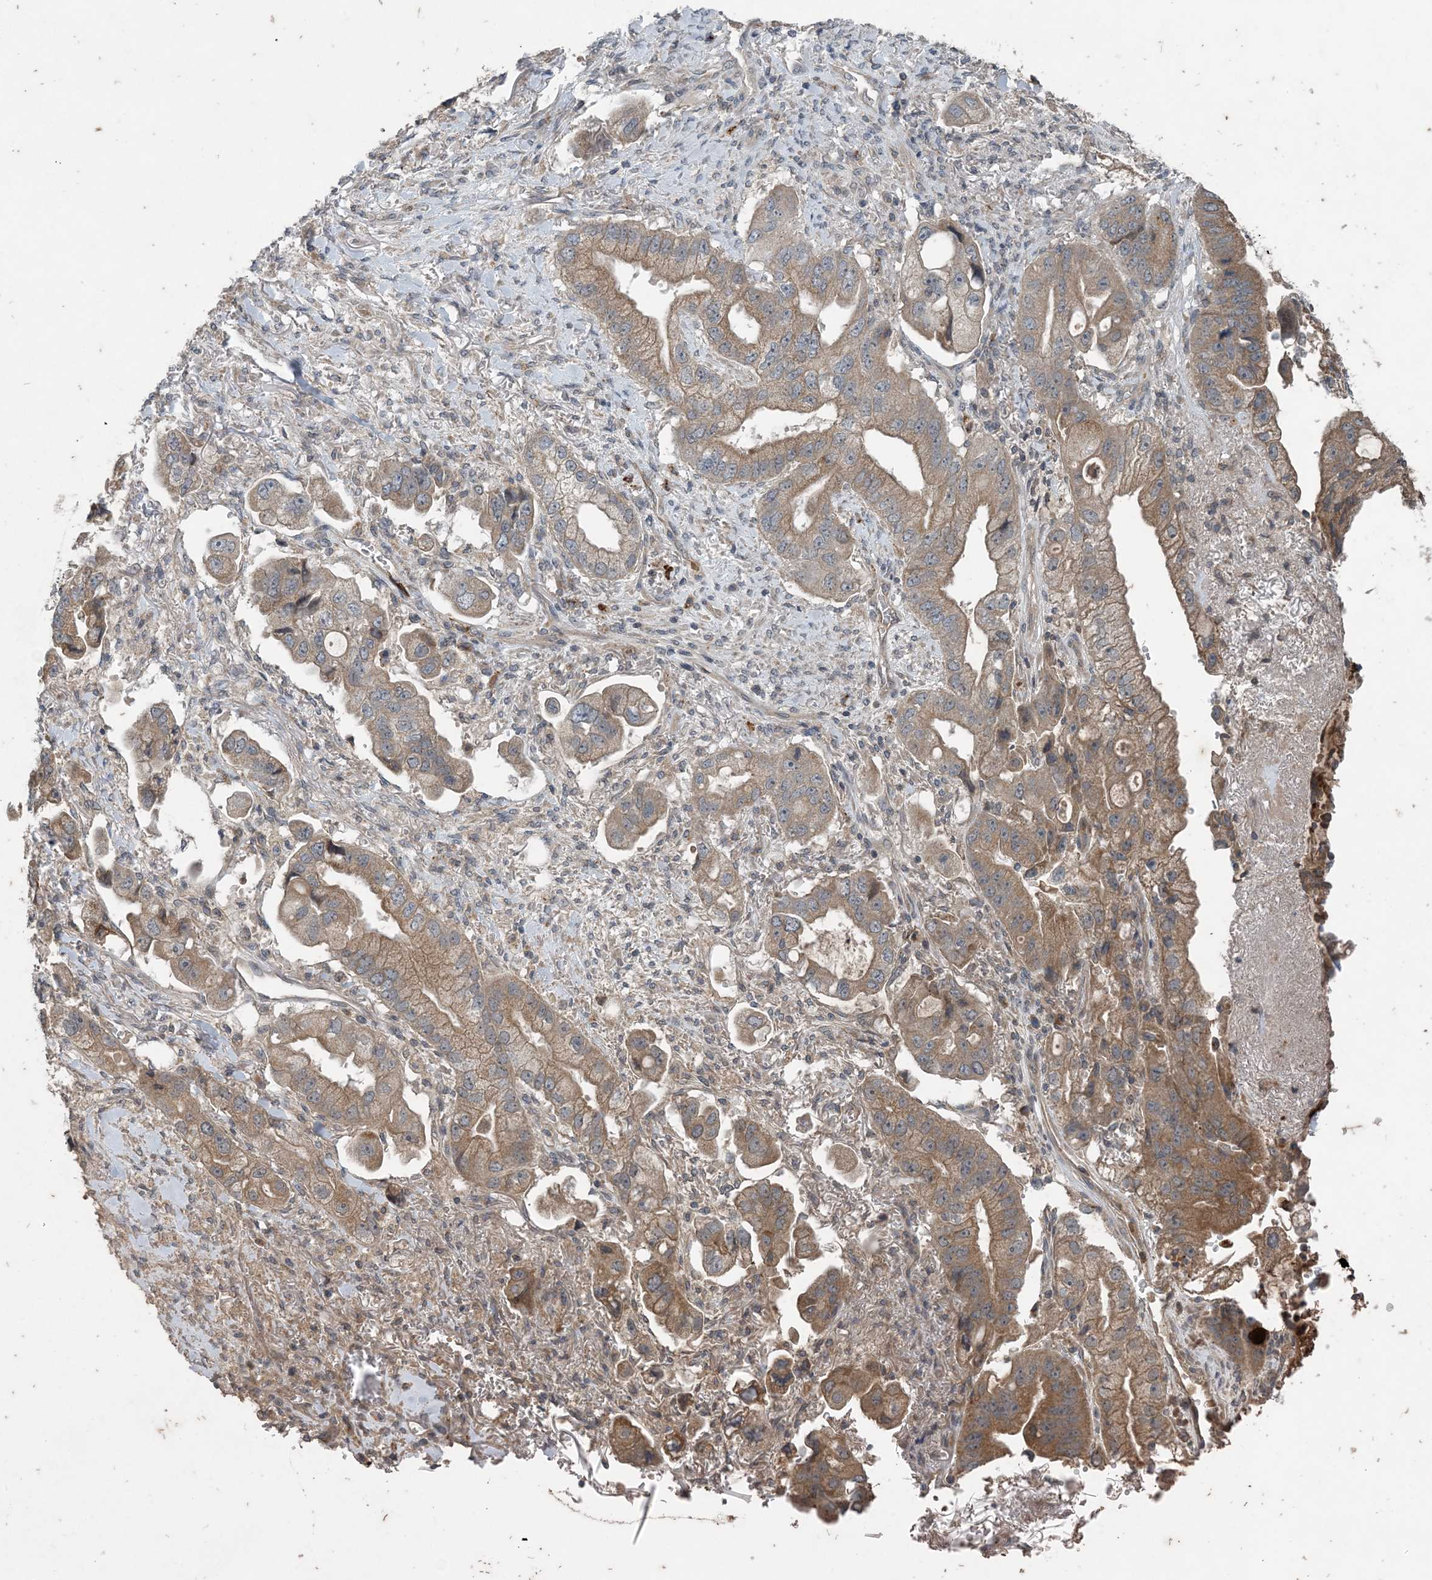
{"staining": {"intensity": "moderate", "quantity": ">75%", "location": "cytoplasmic/membranous"}, "tissue": "stomach cancer", "cell_type": "Tumor cells", "image_type": "cancer", "snomed": [{"axis": "morphology", "description": "Adenocarcinoma, NOS"}, {"axis": "topography", "description": "Stomach"}], "caption": "Stomach adenocarcinoma stained with DAB IHC reveals medium levels of moderate cytoplasmic/membranous expression in about >75% of tumor cells.", "gene": "MYO9B", "patient": {"sex": "male", "age": 62}}